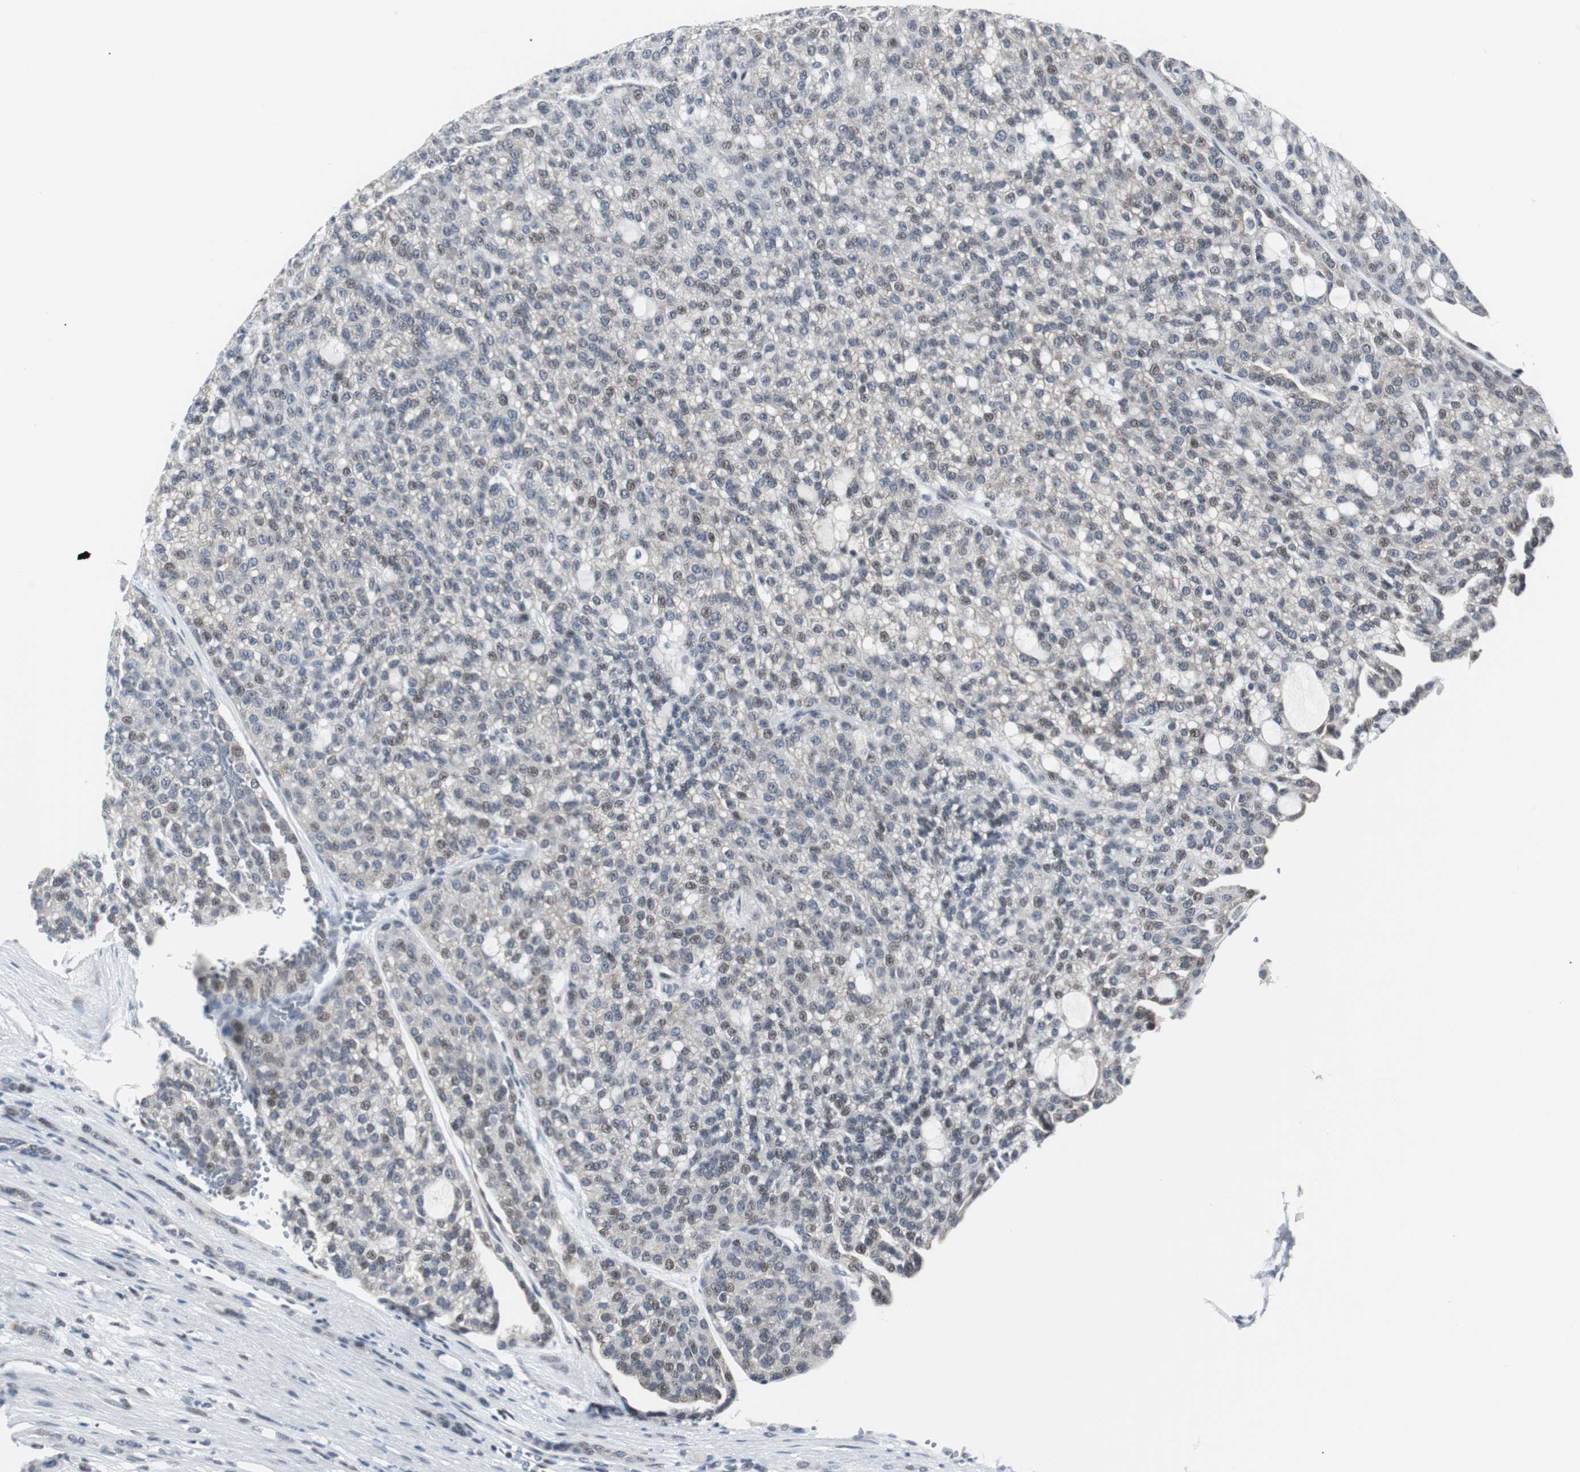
{"staining": {"intensity": "weak", "quantity": "25%-75%", "location": "nuclear"}, "tissue": "renal cancer", "cell_type": "Tumor cells", "image_type": "cancer", "snomed": [{"axis": "morphology", "description": "Adenocarcinoma, NOS"}, {"axis": "topography", "description": "Kidney"}], "caption": "Renal adenocarcinoma tissue demonstrates weak nuclear staining in approximately 25%-75% of tumor cells", "gene": "MTA1", "patient": {"sex": "male", "age": 63}}